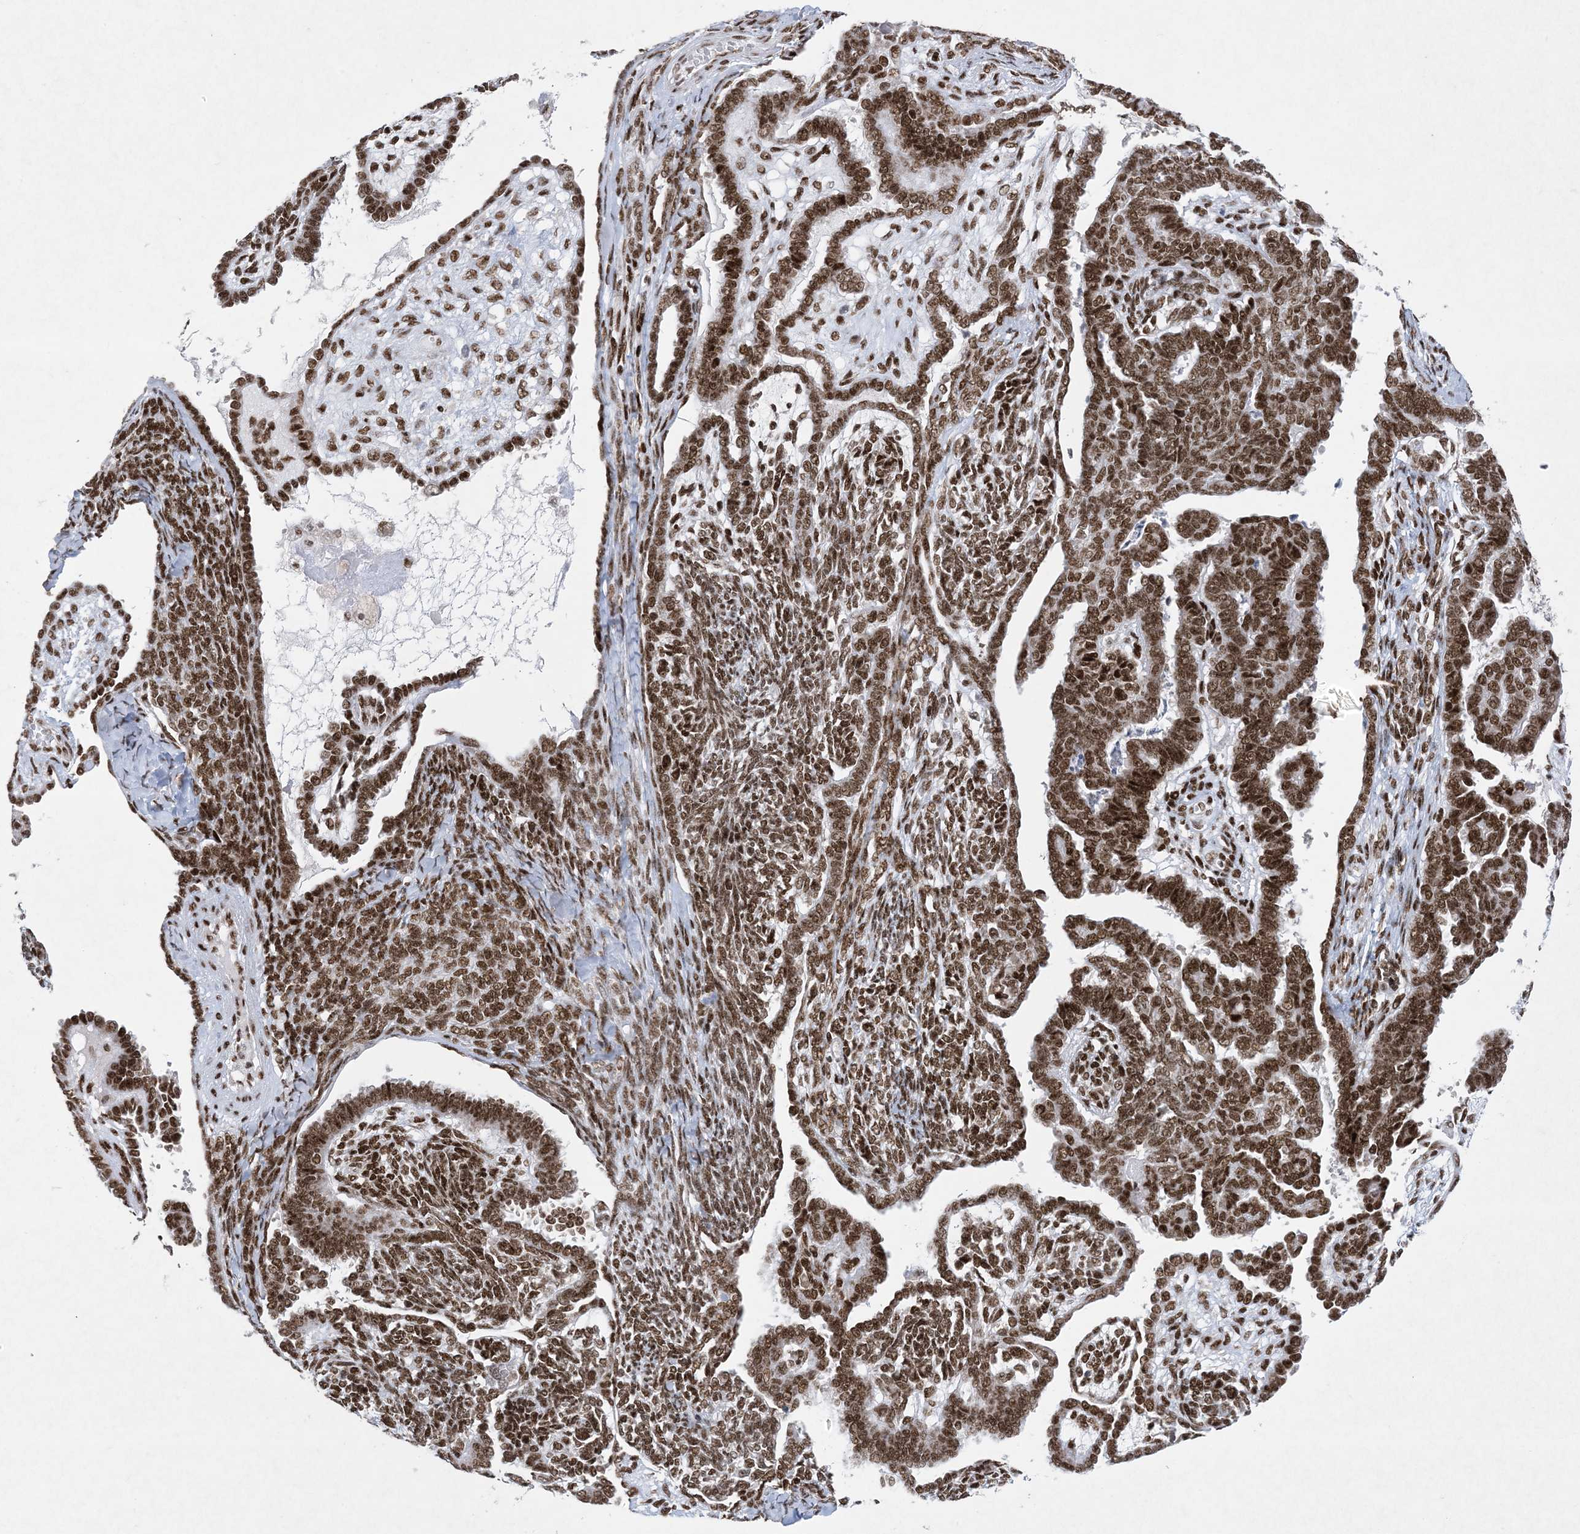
{"staining": {"intensity": "strong", "quantity": ">75%", "location": "nuclear"}, "tissue": "endometrial cancer", "cell_type": "Tumor cells", "image_type": "cancer", "snomed": [{"axis": "morphology", "description": "Neoplasm, malignant, NOS"}, {"axis": "topography", "description": "Endometrium"}], "caption": "Human endometrial cancer (malignant neoplasm) stained with a brown dye shows strong nuclear positive staining in about >75% of tumor cells.", "gene": "PKNOX2", "patient": {"sex": "female", "age": 74}}